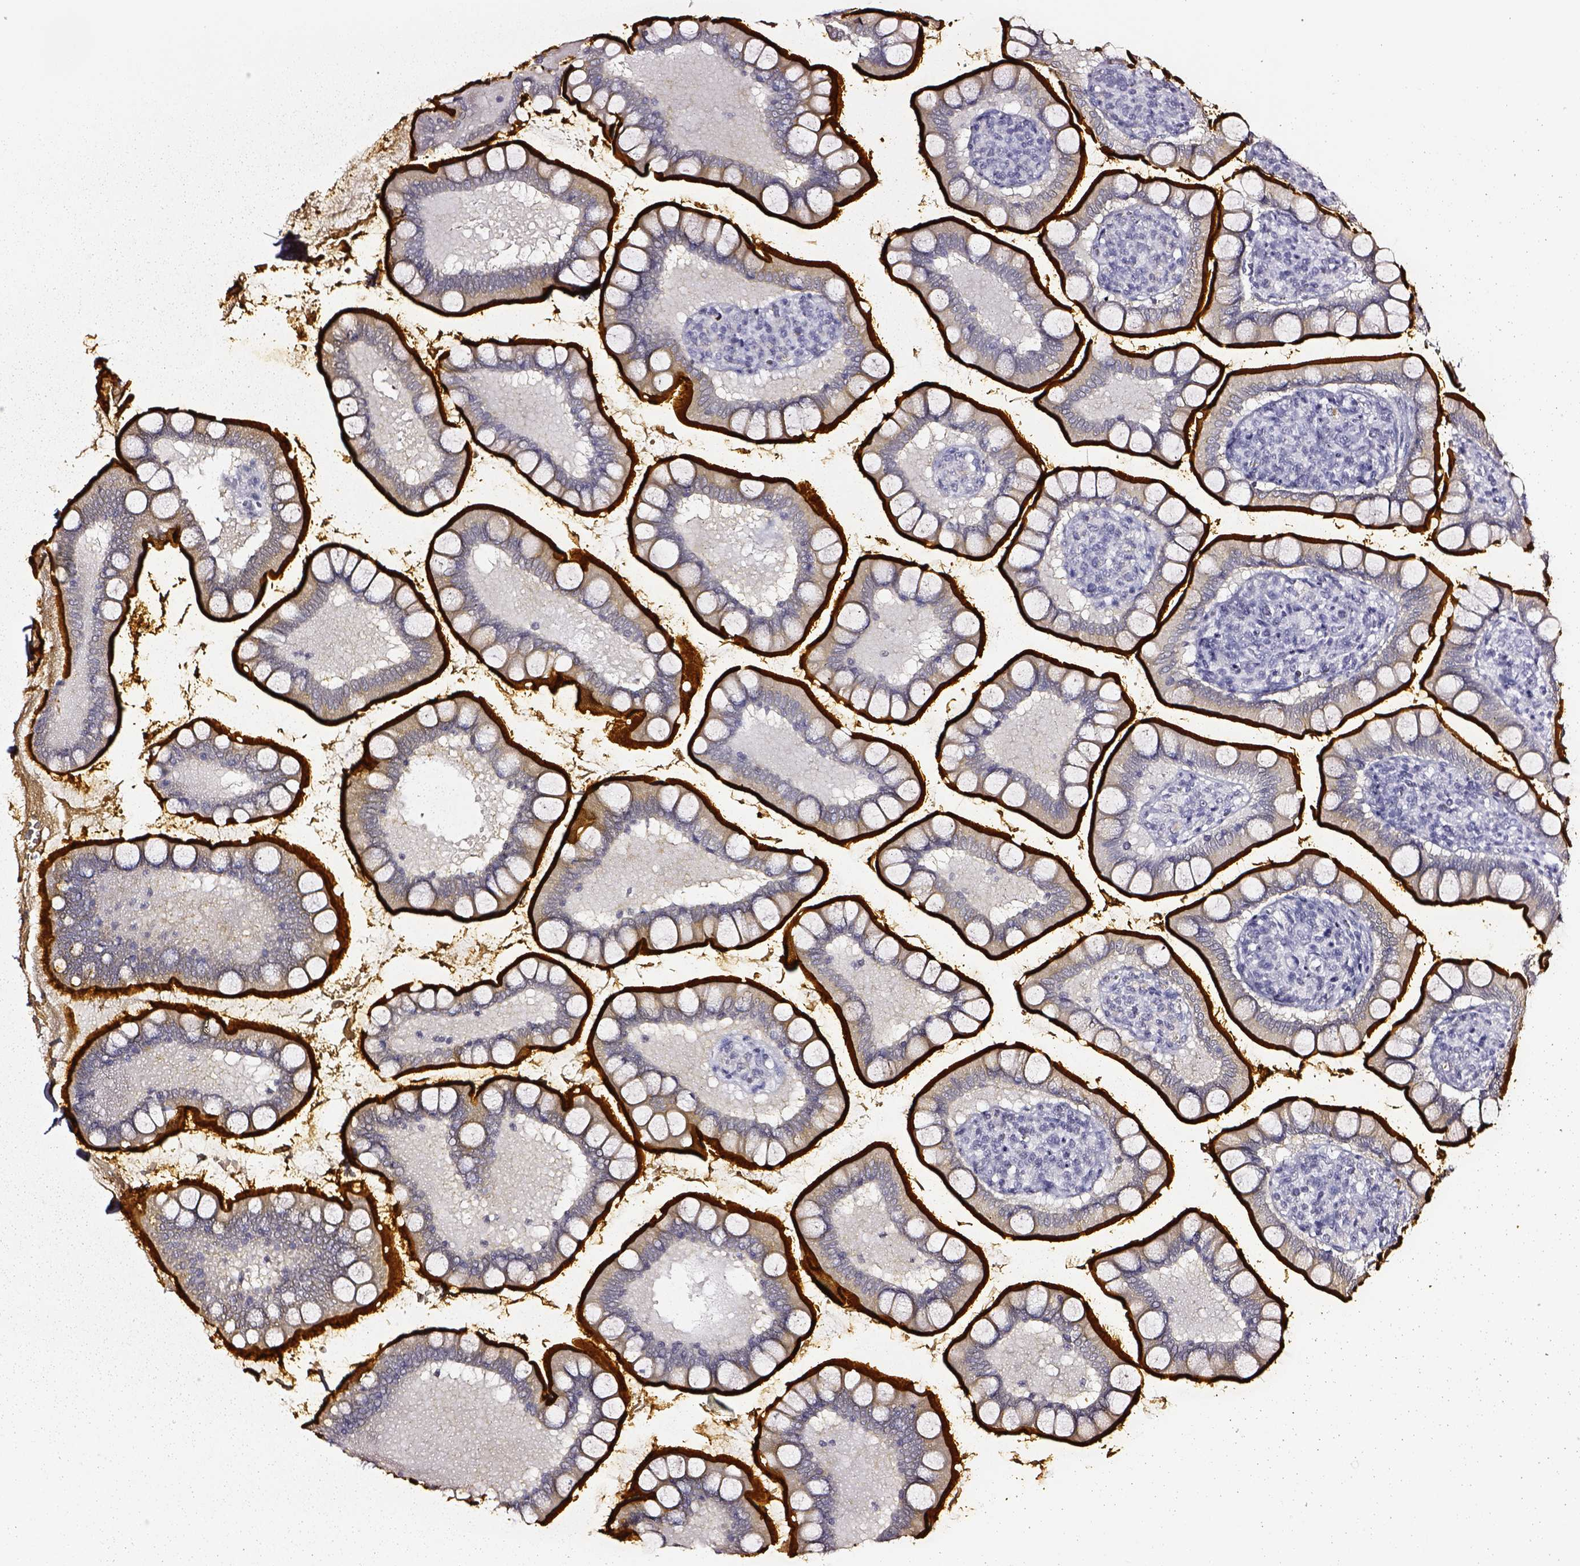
{"staining": {"intensity": "strong", "quantity": ">75%", "location": "cytoplasmic/membranous"}, "tissue": "small intestine", "cell_type": "Glandular cells", "image_type": "normal", "snomed": [{"axis": "morphology", "description": "Normal tissue, NOS"}, {"axis": "topography", "description": "Small intestine"}], "caption": "Immunohistochemical staining of unremarkable human small intestine reveals high levels of strong cytoplasmic/membranous positivity in approximately >75% of glandular cells.", "gene": "DPEP1", "patient": {"sex": "female", "age": 56}}